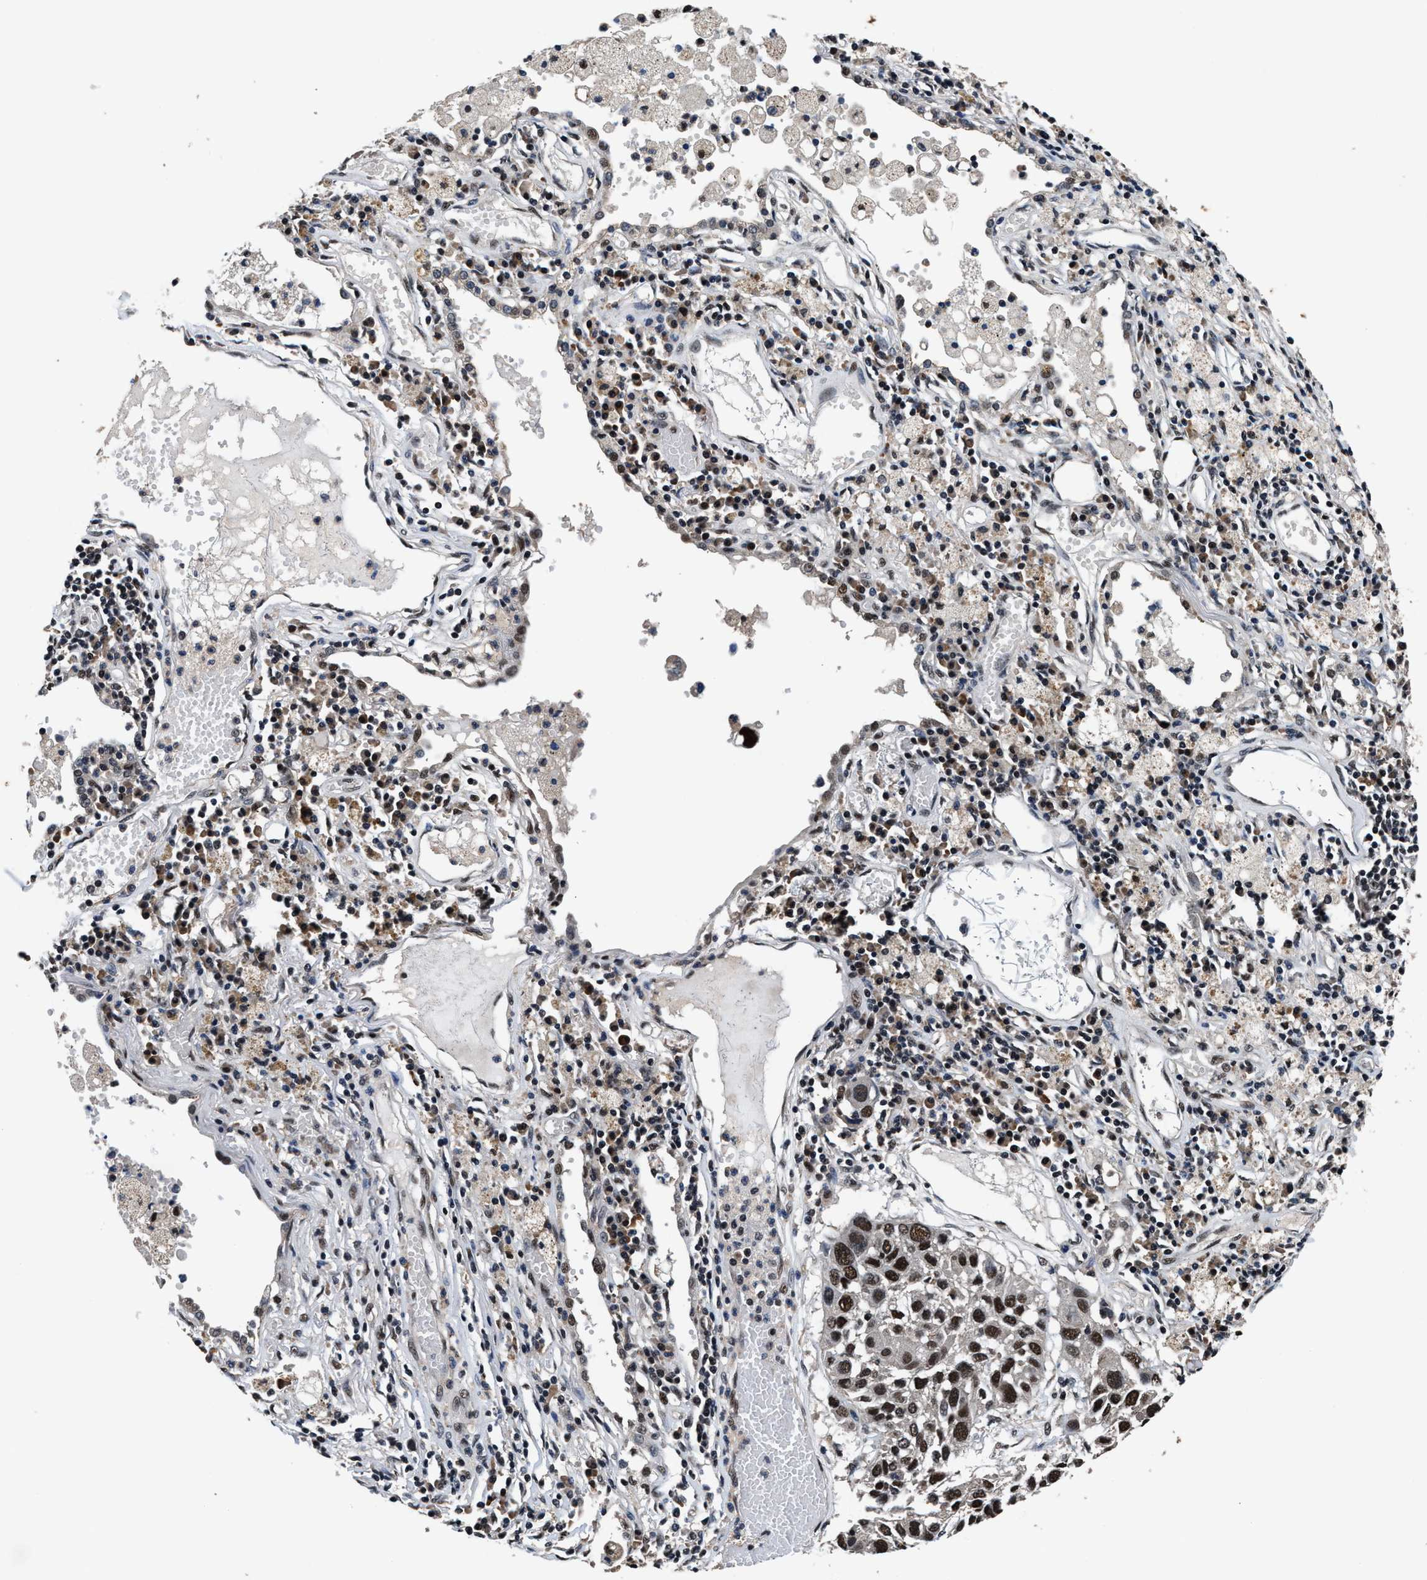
{"staining": {"intensity": "strong", "quantity": ">75%", "location": "nuclear"}, "tissue": "lung cancer", "cell_type": "Tumor cells", "image_type": "cancer", "snomed": [{"axis": "morphology", "description": "Squamous cell carcinoma, NOS"}, {"axis": "topography", "description": "Lung"}], "caption": "IHC histopathology image of neoplastic tissue: human lung cancer (squamous cell carcinoma) stained using immunohistochemistry shows high levels of strong protein expression localized specifically in the nuclear of tumor cells, appearing as a nuclear brown color.", "gene": "USP16", "patient": {"sex": "male", "age": 71}}